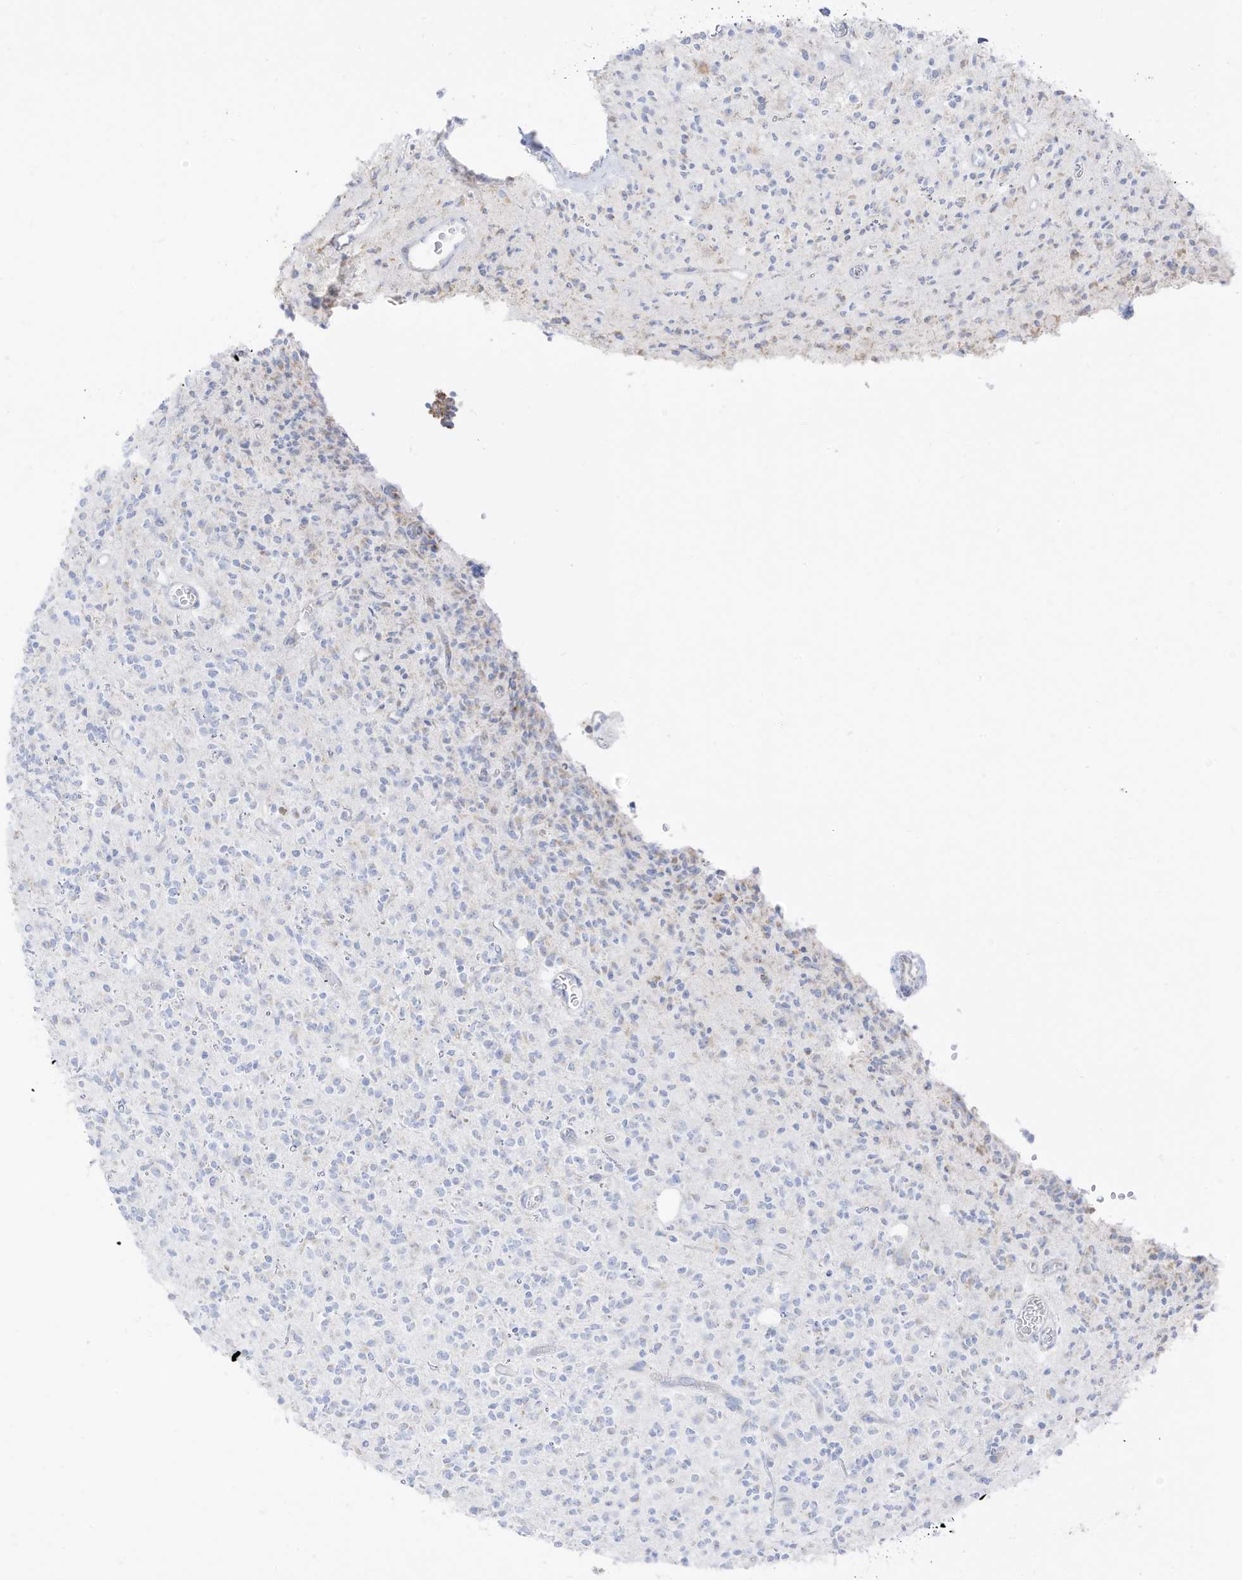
{"staining": {"intensity": "negative", "quantity": "none", "location": "none"}, "tissue": "glioma", "cell_type": "Tumor cells", "image_type": "cancer", "snomed": [{"axis": "morphology", "description": "Glioma, malignant, High grade"}, {"axis": "topography", "description": "Brain"}], "caption": "Tumor cells are negative for protein expression in human malignant high-grade glioma. (Brightfield microscopy of DAB (3,3'-diaminobenzidine) immunohistochemistry (IHC) at high magnification).", "gene": "ETHE1", "patient": {"sex": "male", "age": 34}}